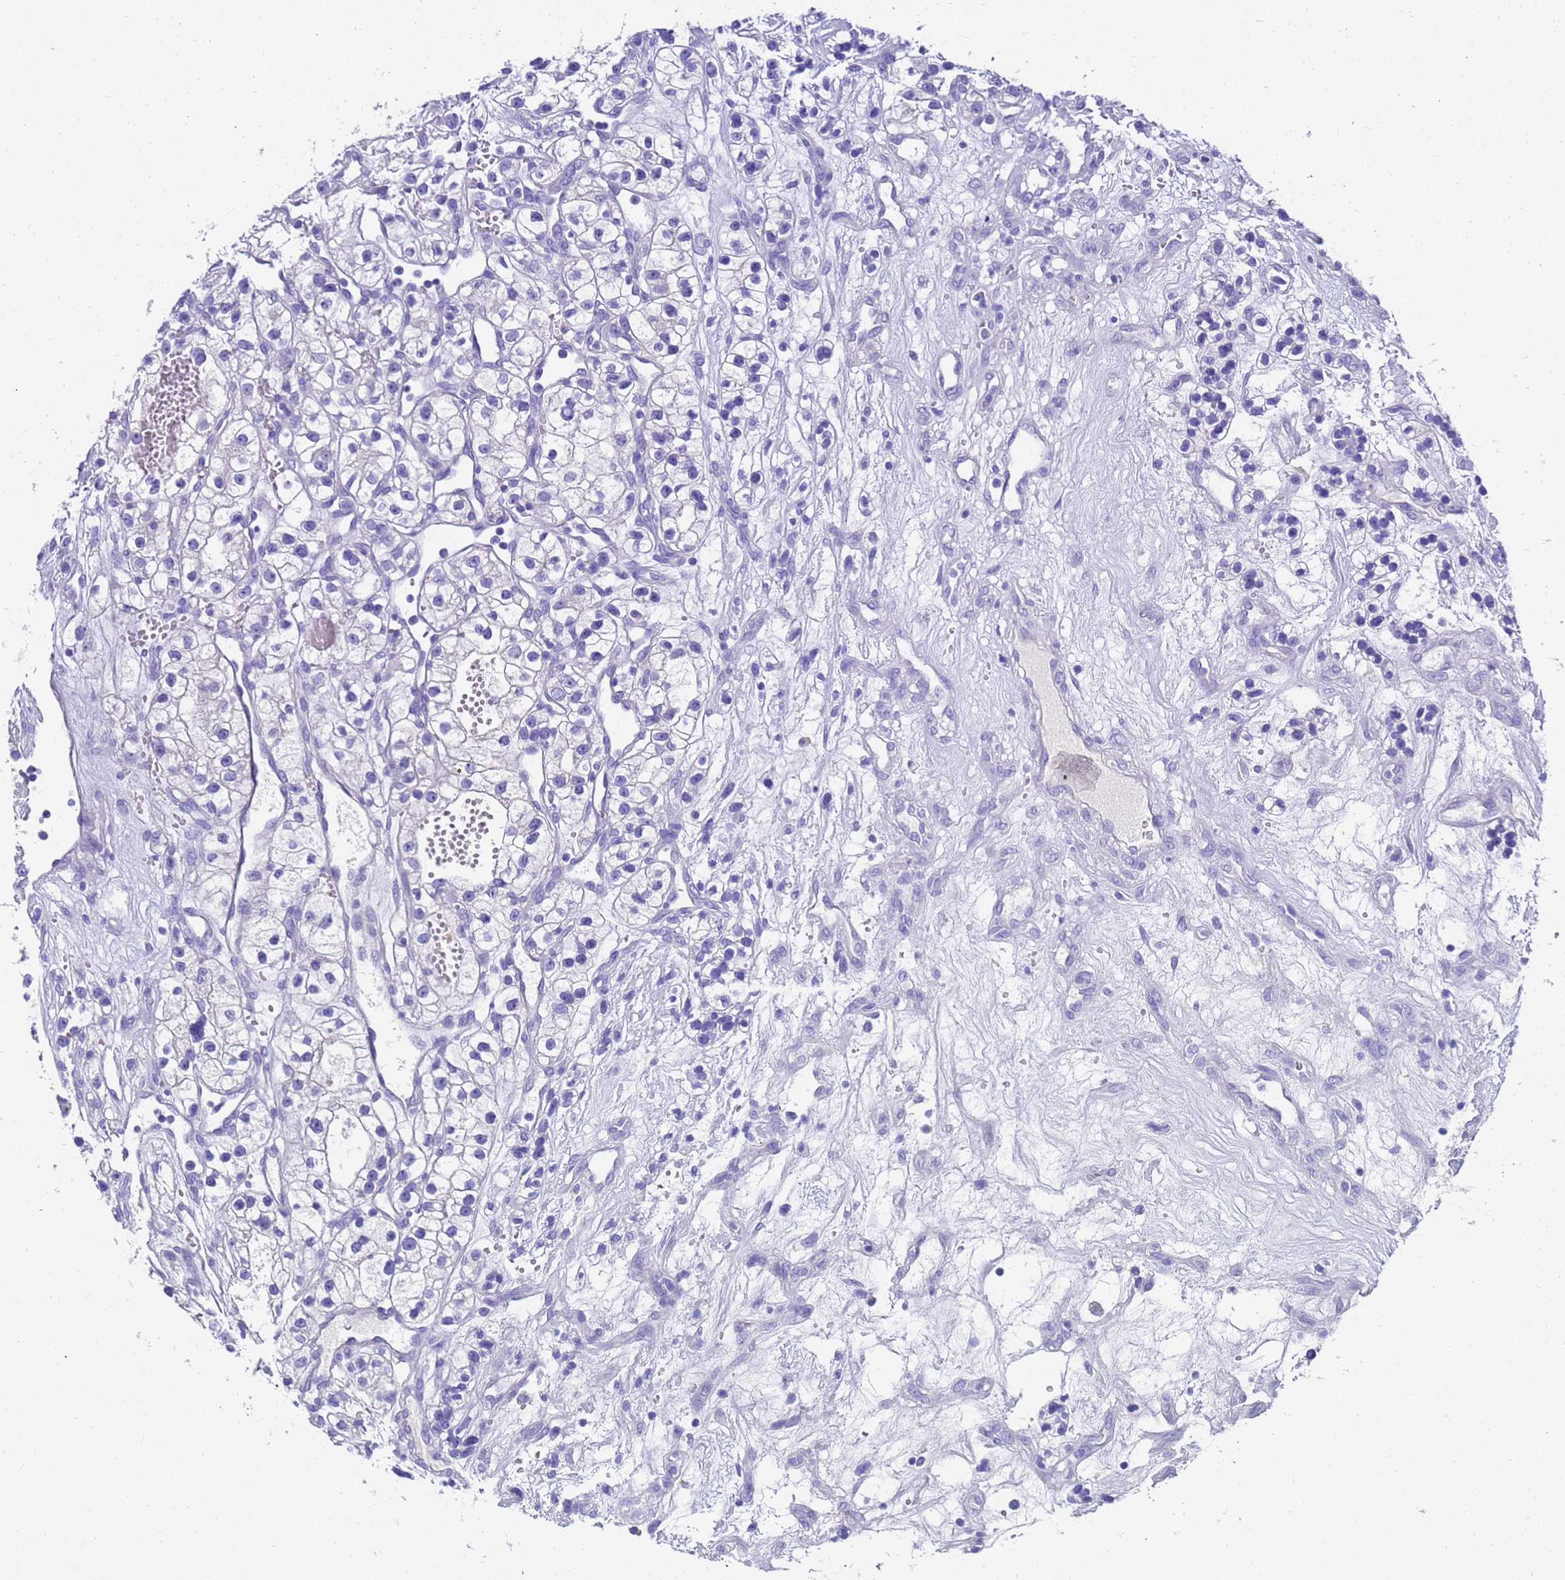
{"staining": {"intensity": "negative", "quantity": "none", "location": "none"}, "tissue": "renal cancer", "cell_type": "Tumor cells", "image_type": "cancer", "snomed": [{"axis": "morphology", "description": "Adenocarcinoma, NOS"}, {"axis": "topography", "description": "Kidney"}], "caption": "Immunohistochemistry image of neoplastic tissue: human renal adenocarcinoma stained with DAB exhibits no significant protein expression in tumor cells. (Stains: DAB (3,3'-diaminobenzidine) immunohistochemistry with hematoxylin counter stain, Microscopy: brightfield microscopy at high magnification).", "gene": "MS4A13", "patient": {"sex": "female", "age": 57}}